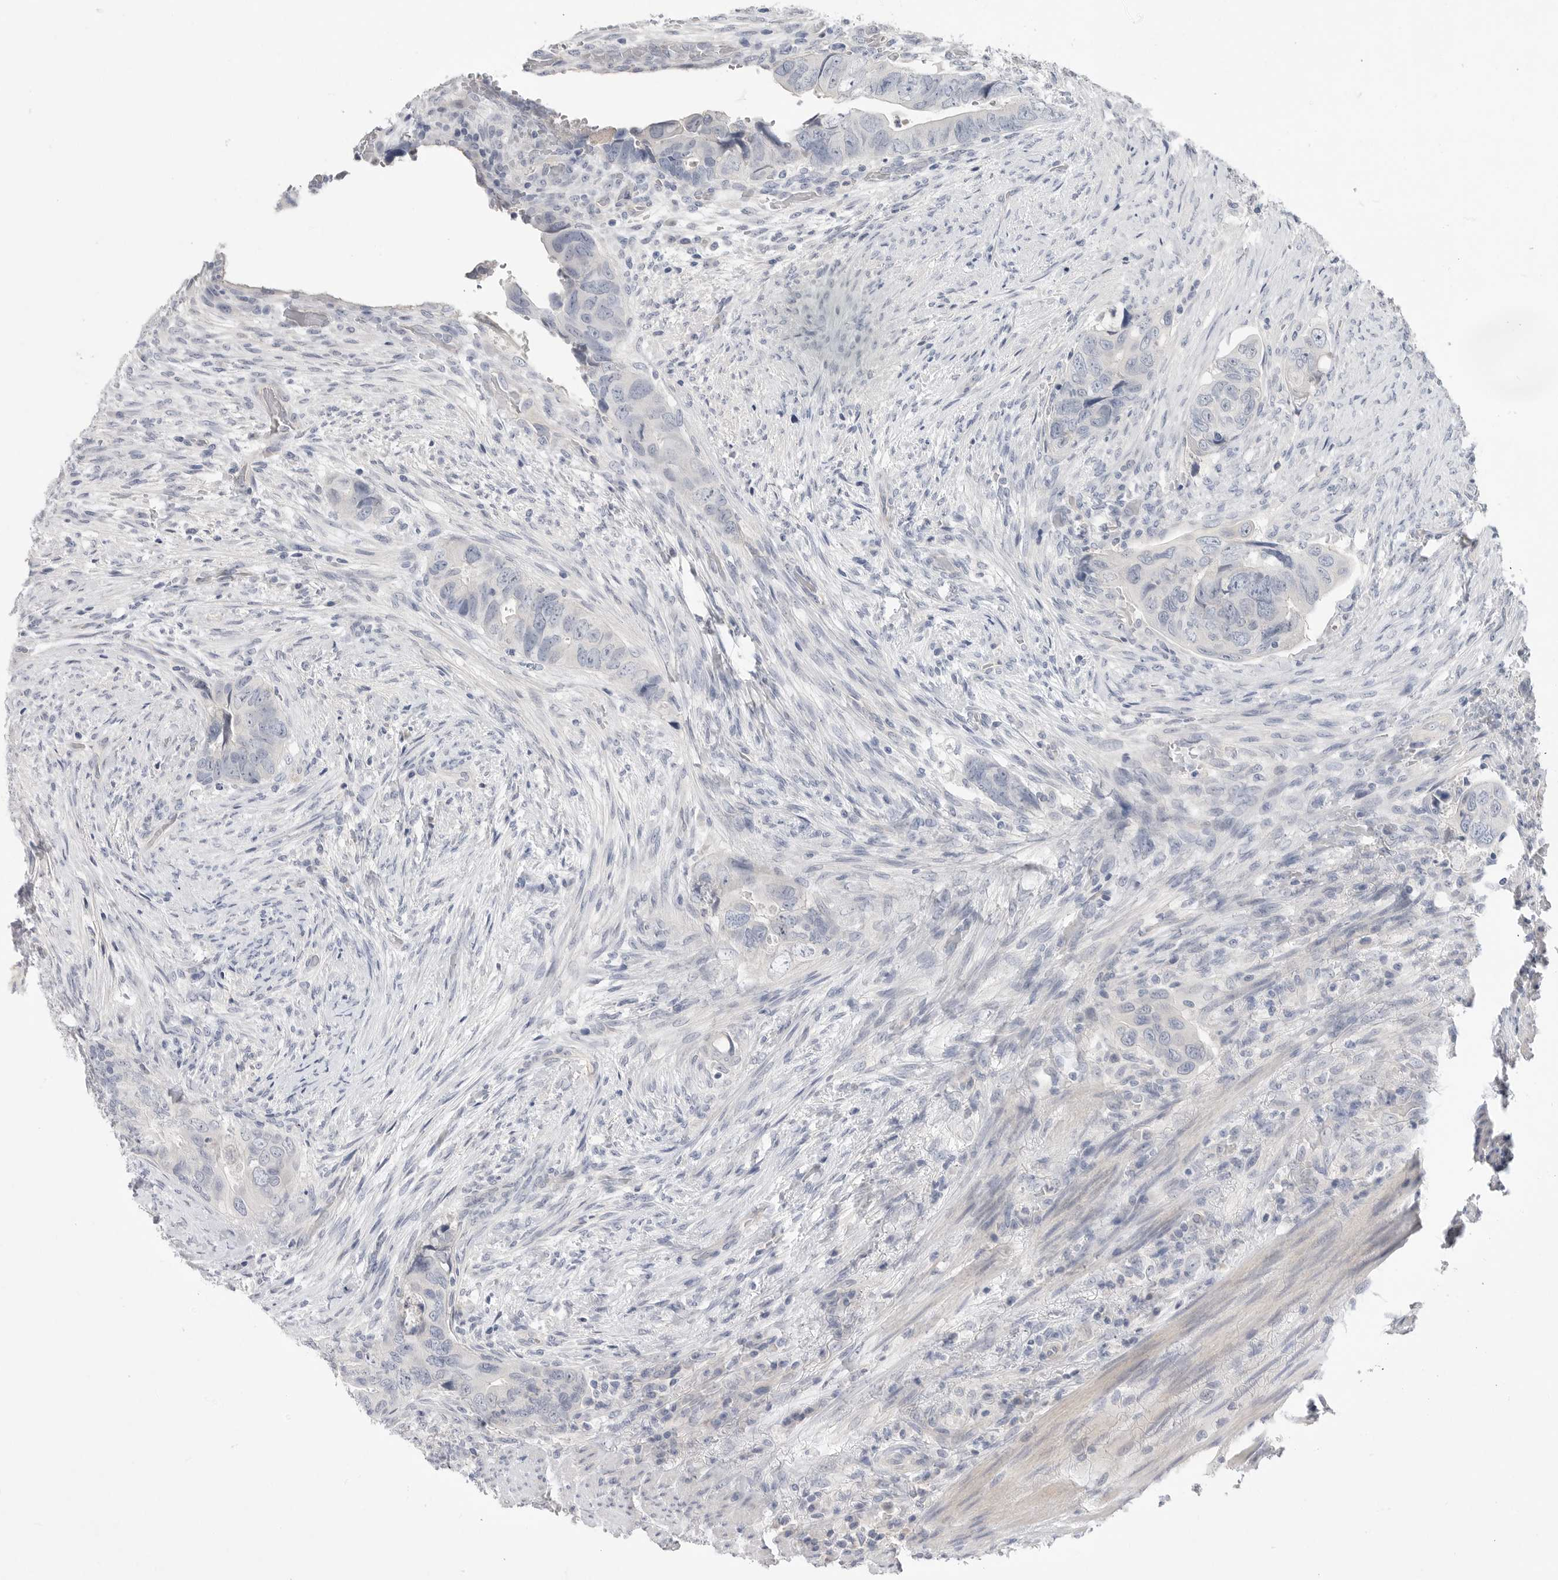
{"staining": {"intensity": "negative", "quantity": "none", "location": "none"}, "tissue": "colorectal cancer", "cell_type": "Tumor cells", "image_type": "cancer", "snomed": [{"axis": "morphology", "description": "Adenocarcinoma, NOS"}, {"axis": "topography", "description": "Rectum"}], "caption": "Tumor cells show no significant staining in colorectal adenocarcinoma.", "gene": "ITGAD", "patient": {"sex": "male", "age": 63}}